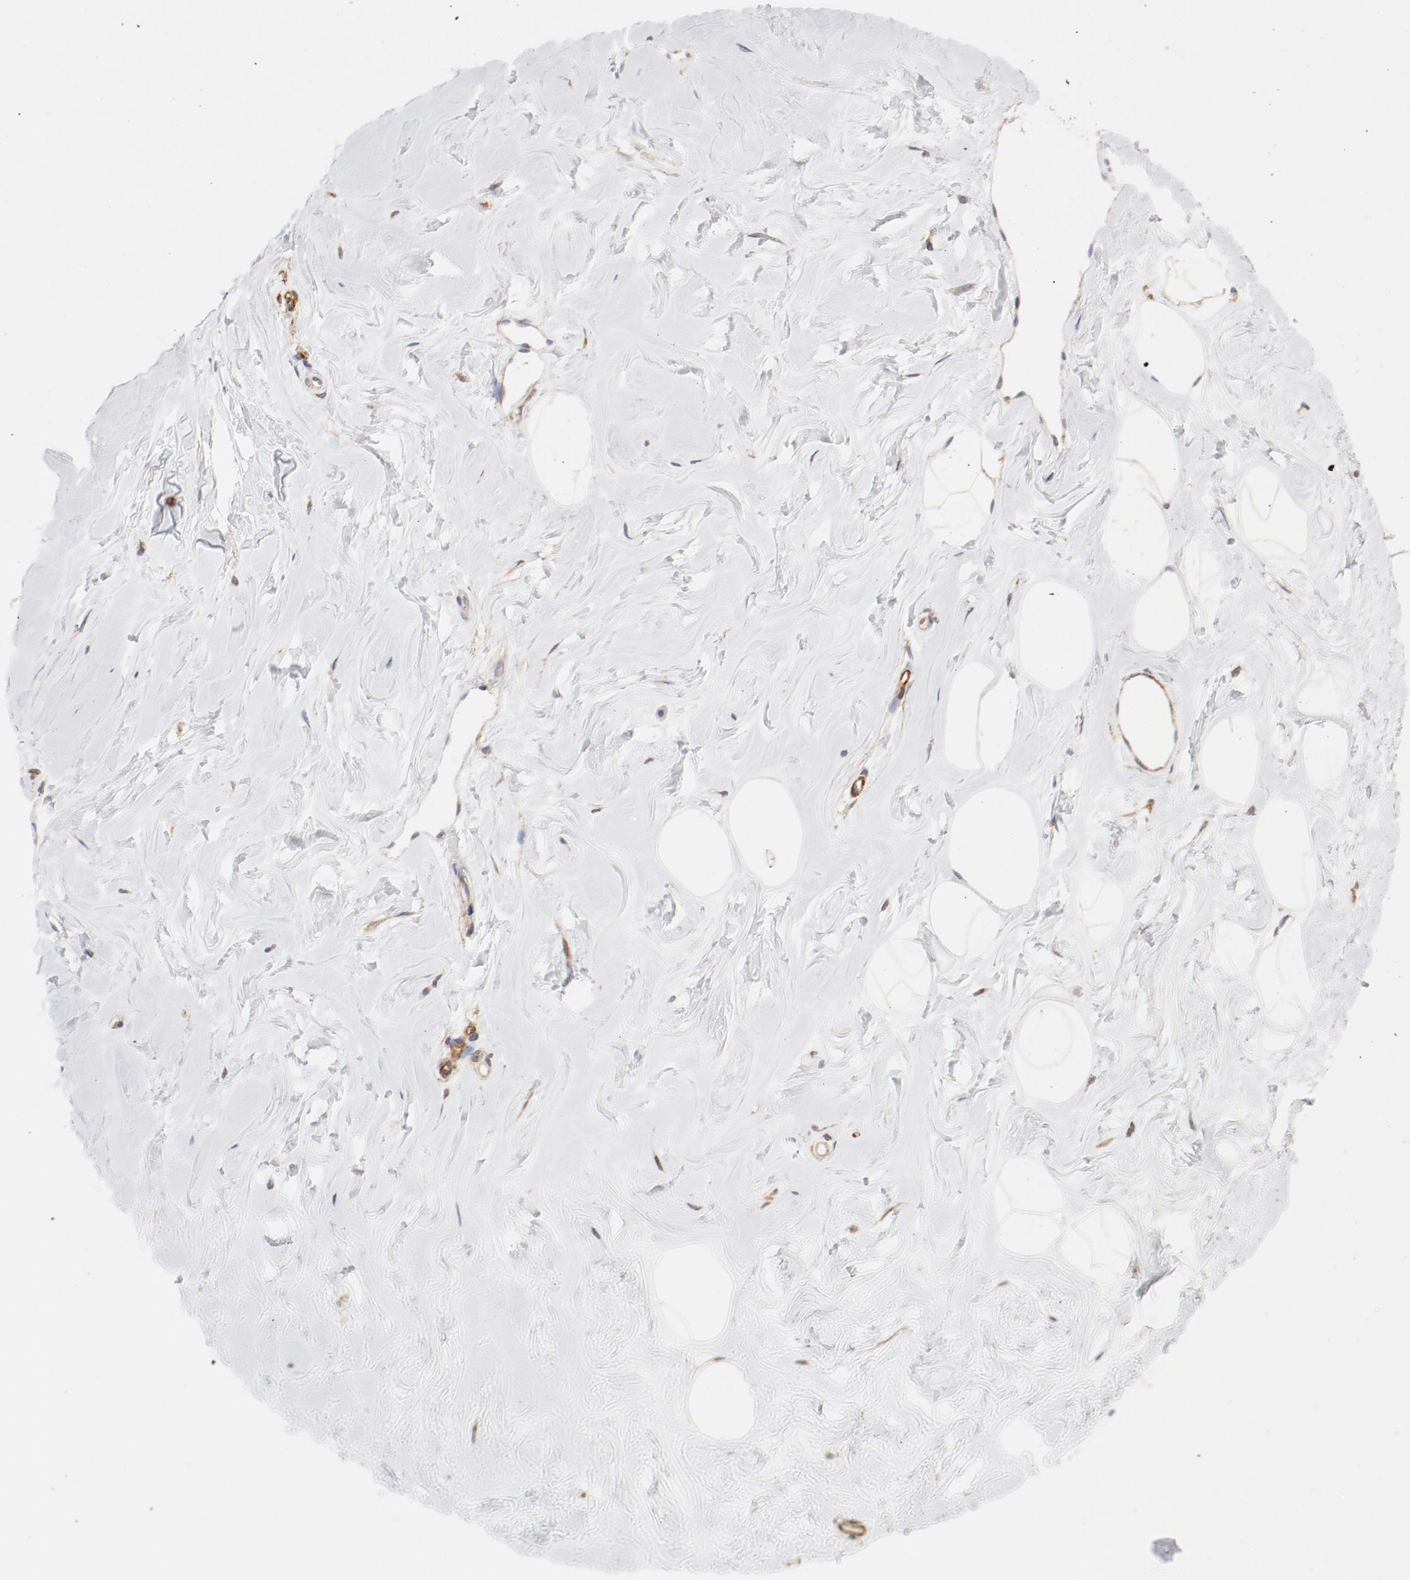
{"staining": {"intensity": "weak", "quantity": "25%-75%", "location": "cytoplasmic/membranous"}, "tissue": "breast", "cell_type": "Adipocytes", "image_type": "normal", "snomed": [{"axis": "morphology", "description": "Normal tissue, NOS"}, {"axis": "topography", "description": "Breast"}], "caption": "Protein staining exhibits weak cytoplasmic/membranous staining in about 25%-75% of adipocytes in normal breast. The protein is stained brown, and the nuclei are stained in blue (DAB (3,3'-diaminobenzidine) IHC with brightfield microscopy, high magnification).", "gene": "AP2A1", "patient": {"sex": "female", "age": 23}}